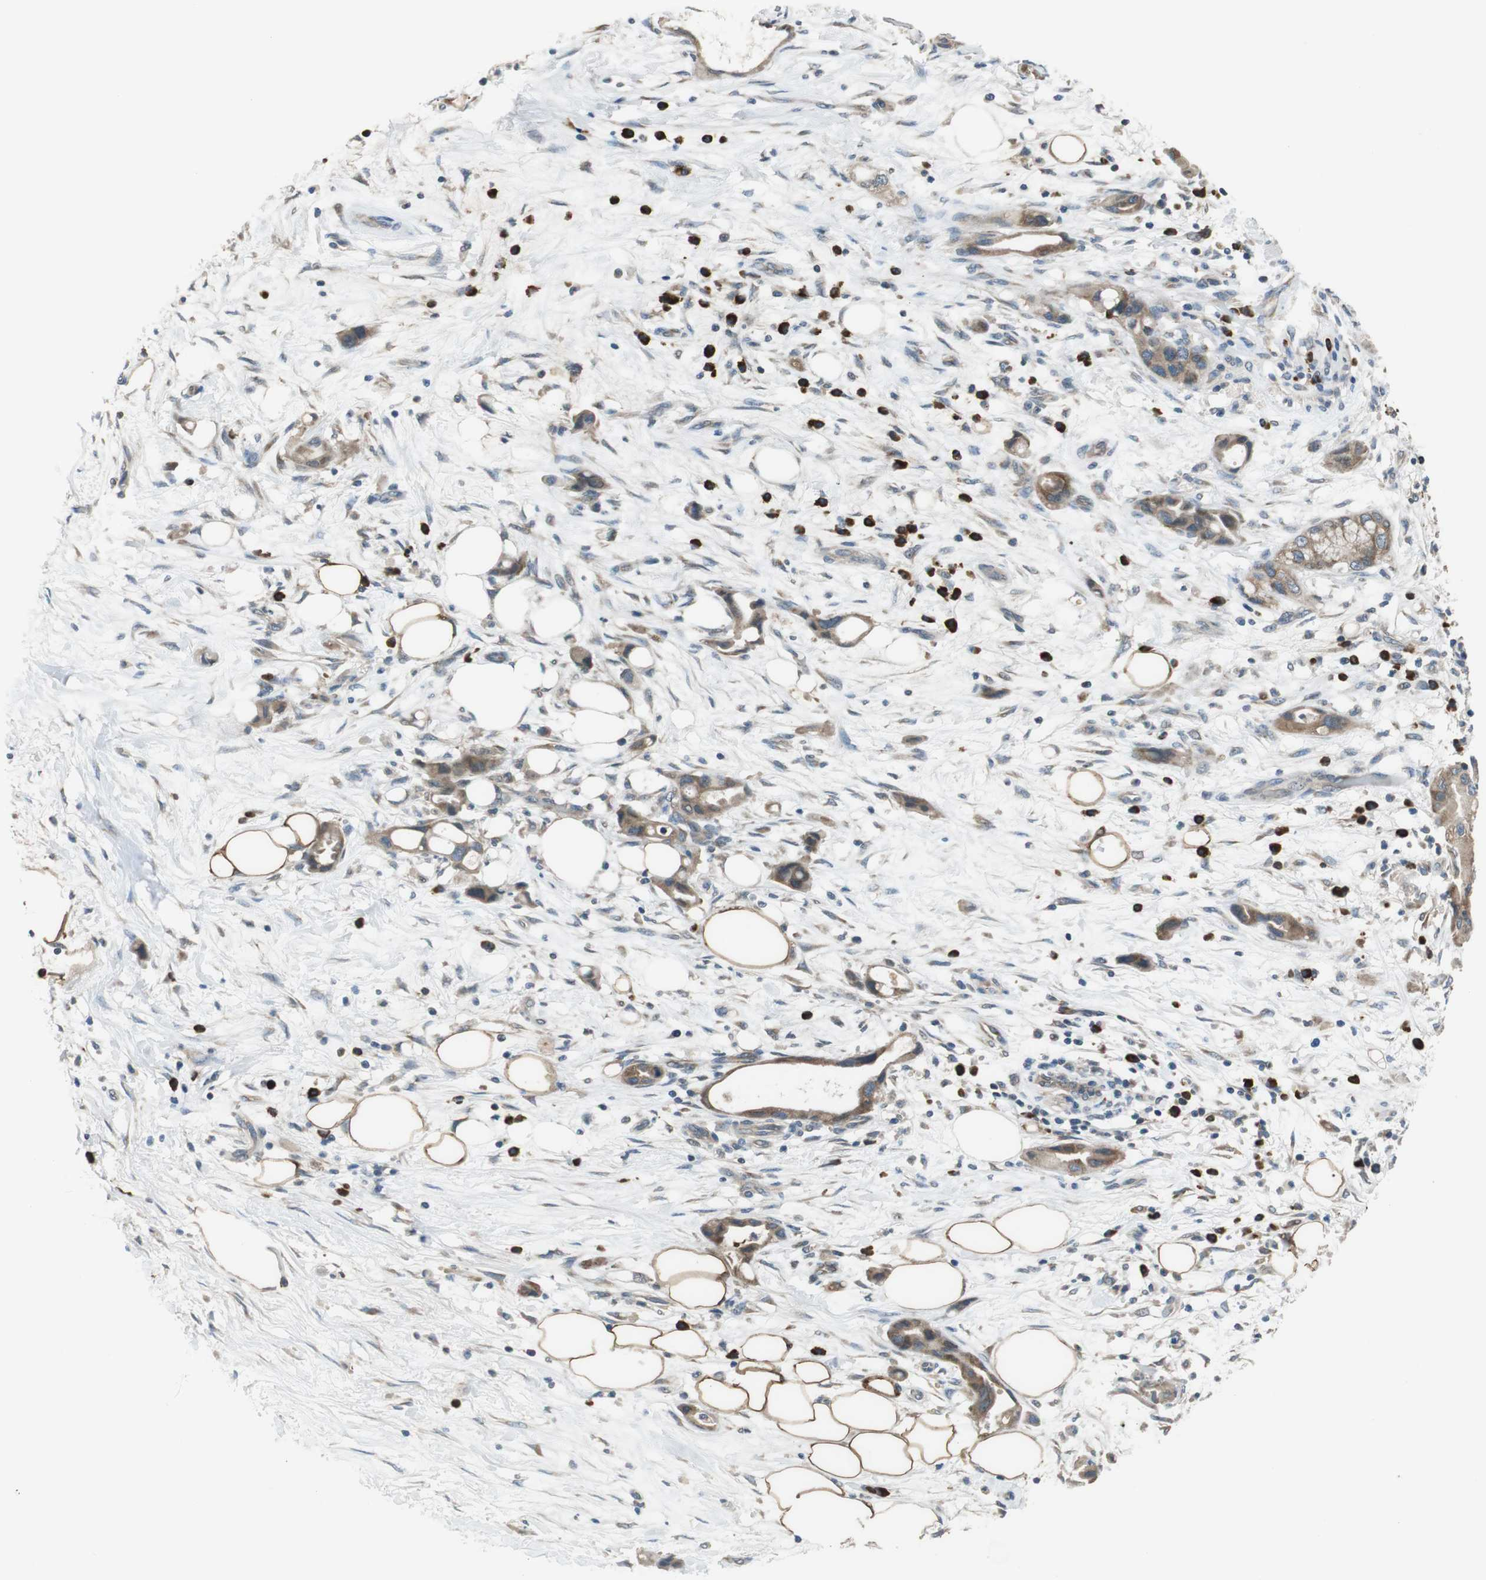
{"staining": {"intensity": "moderate", "quantity": ">75%", "location": "cytoplasmic/membranous"}, "tissue": "pancreatic cancer", "cell_type": "Tumor cells", "image_type": "cancer", "snomed": [{"axis": "morphology", "description": "Adenocarcinoma, NOS"}, {"axis": "topography", "description": "Pancreas"}], "caption": "This histopathology image shows adenocarcinoma (pancreatic) stained with immunohistochemistry (IHC) to label a protein in brown. The cytoplasmic/membranous of tumor cells show moderate positivity for the protein. Nuclei are counter-stained blue.", "gene": "SSR3", "patient": {"sex": "female", "age": 57}}